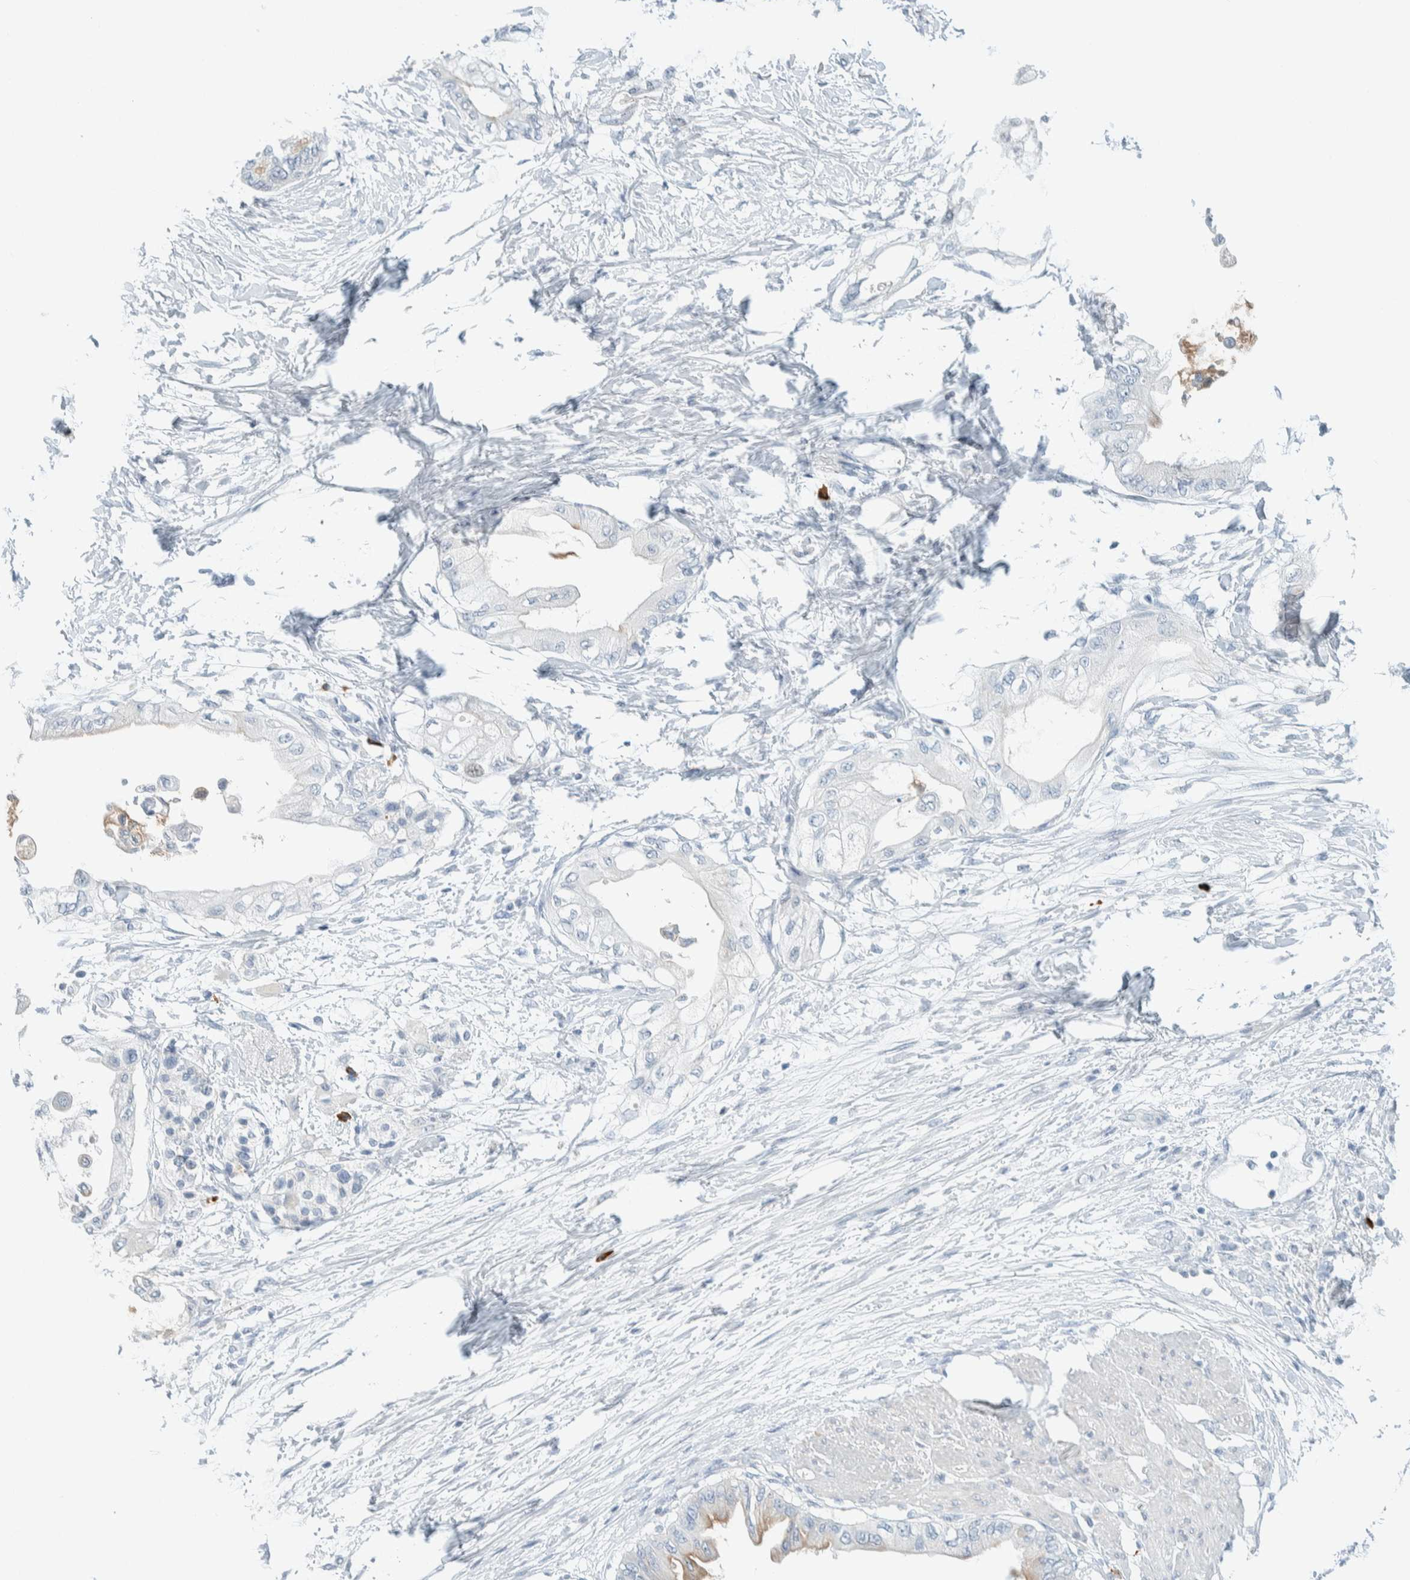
{"staining": {"intensity": "negative", "quantity": "none", "location": "none"}, "tissue": "pancreatic cancer", "cell_type": "Tumor cells", "image_type": "cancer", "snomed": [{"axis": "morphology", "description": "Normal tissue, NOS"}, {"axis": "morphology", "description": "Adenocarcinoma, NOS"}, {"axis": "topography", "description": "Pancreas"}, {"axis": "topography", "description": "Duodenum"}], "caption": "Adenocarcinoma (pancreatic) was stained to show a protein in brown. There is no significant positivity in tumor cells.", "gene": "ARHGAP27", "patient": {"sex": "female", "age": 60}}